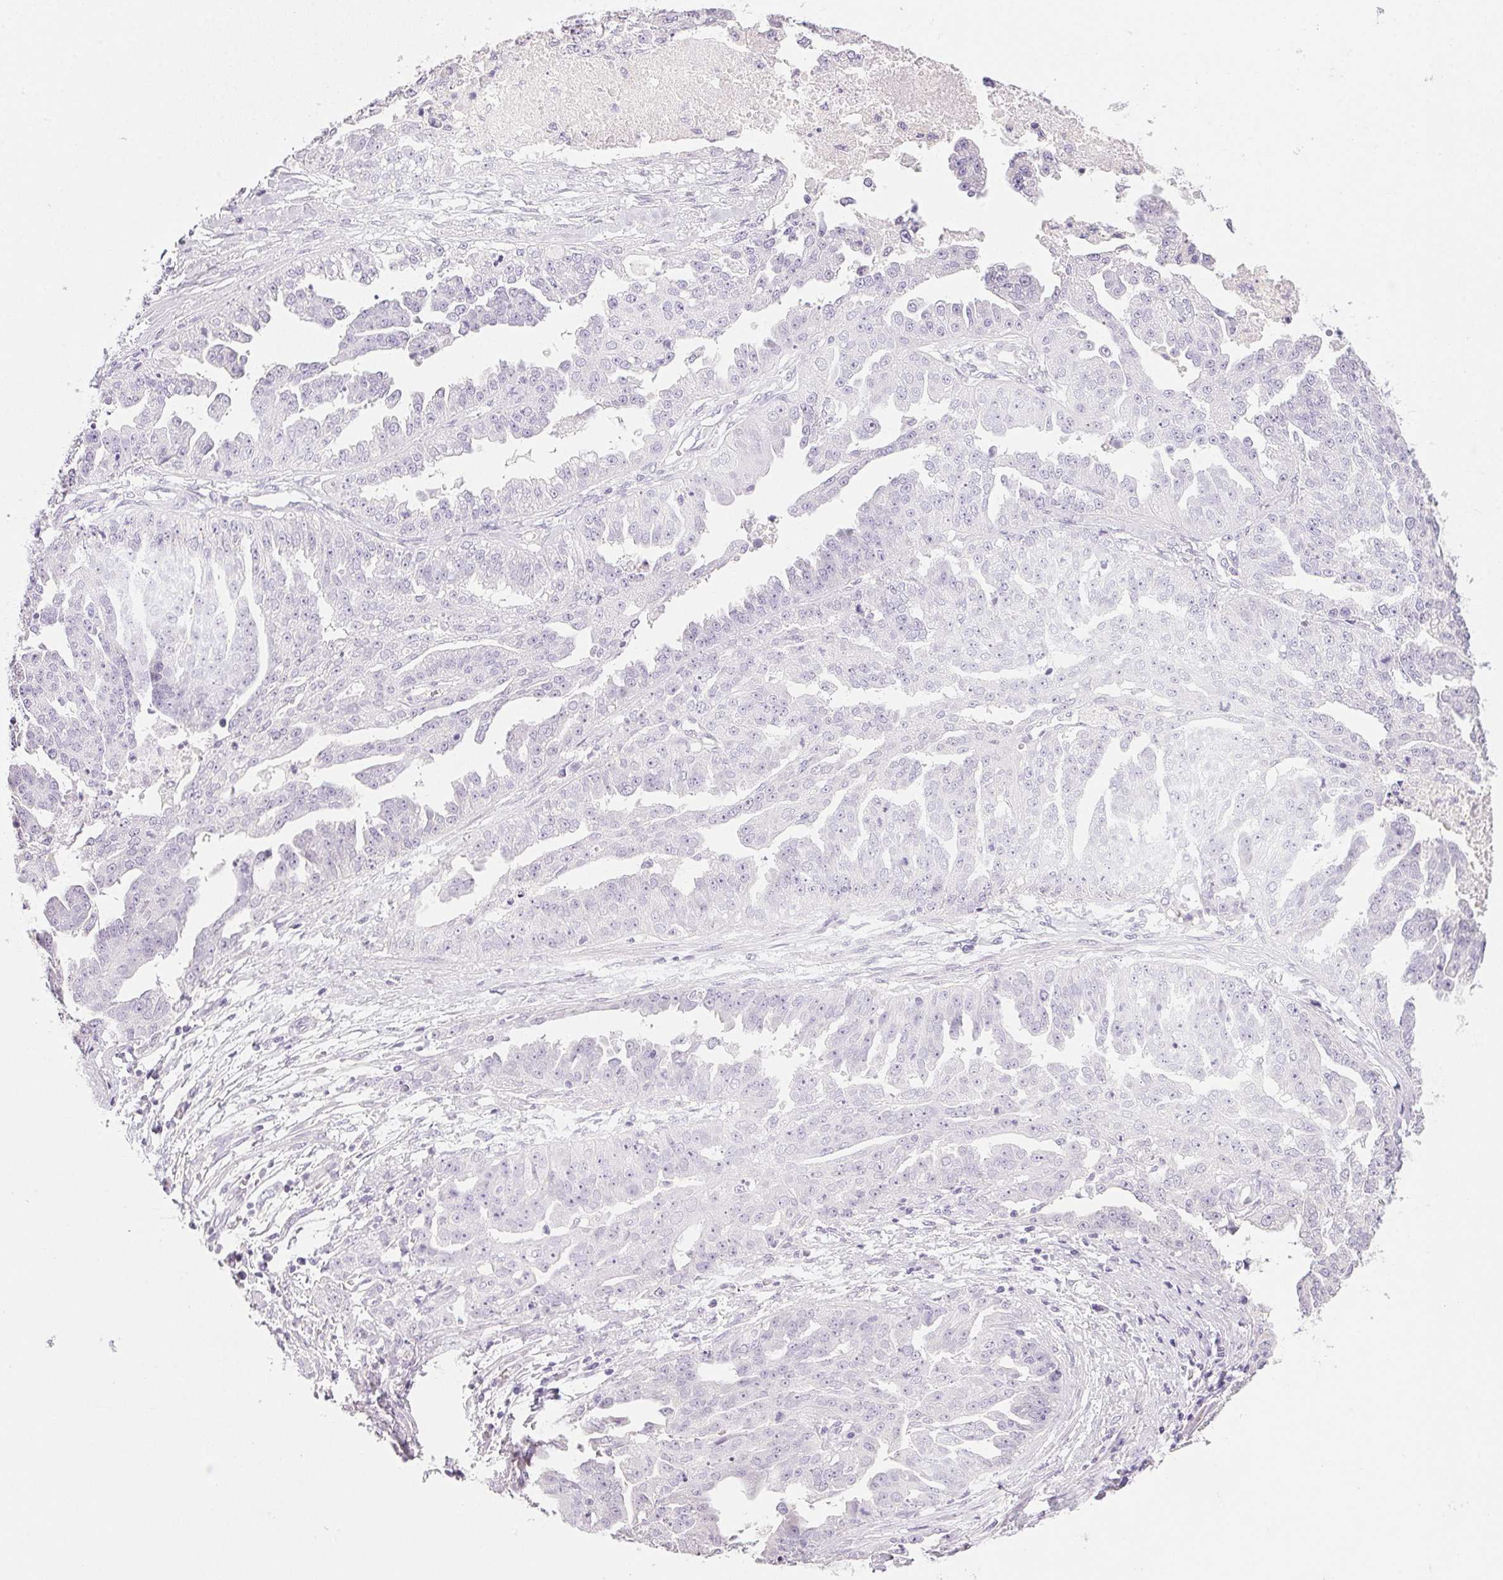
{"staining": {"intensity": "negative", "quantity": "none", "location": "none"}, "tissue": "ovarian cancer", "cell_type": "Tumor cells", "image_type": "cancer", "snomed": [{"axis": "morphology", "description": "Cystadenocarcinoma, serous, NOS"}, {"axis": "topography", "description": "Ovary"}], "caption": "This is a photomicrograph of IHC staining of ovarian cancer (serous cystadenocarcinoma), which shows no expression in tumor cells. (Immunohistochemistry (ihc), brightfield microscopy, high magnification).", "gene": "ACP3", "patient": {"sex": "female", "age": 58}}